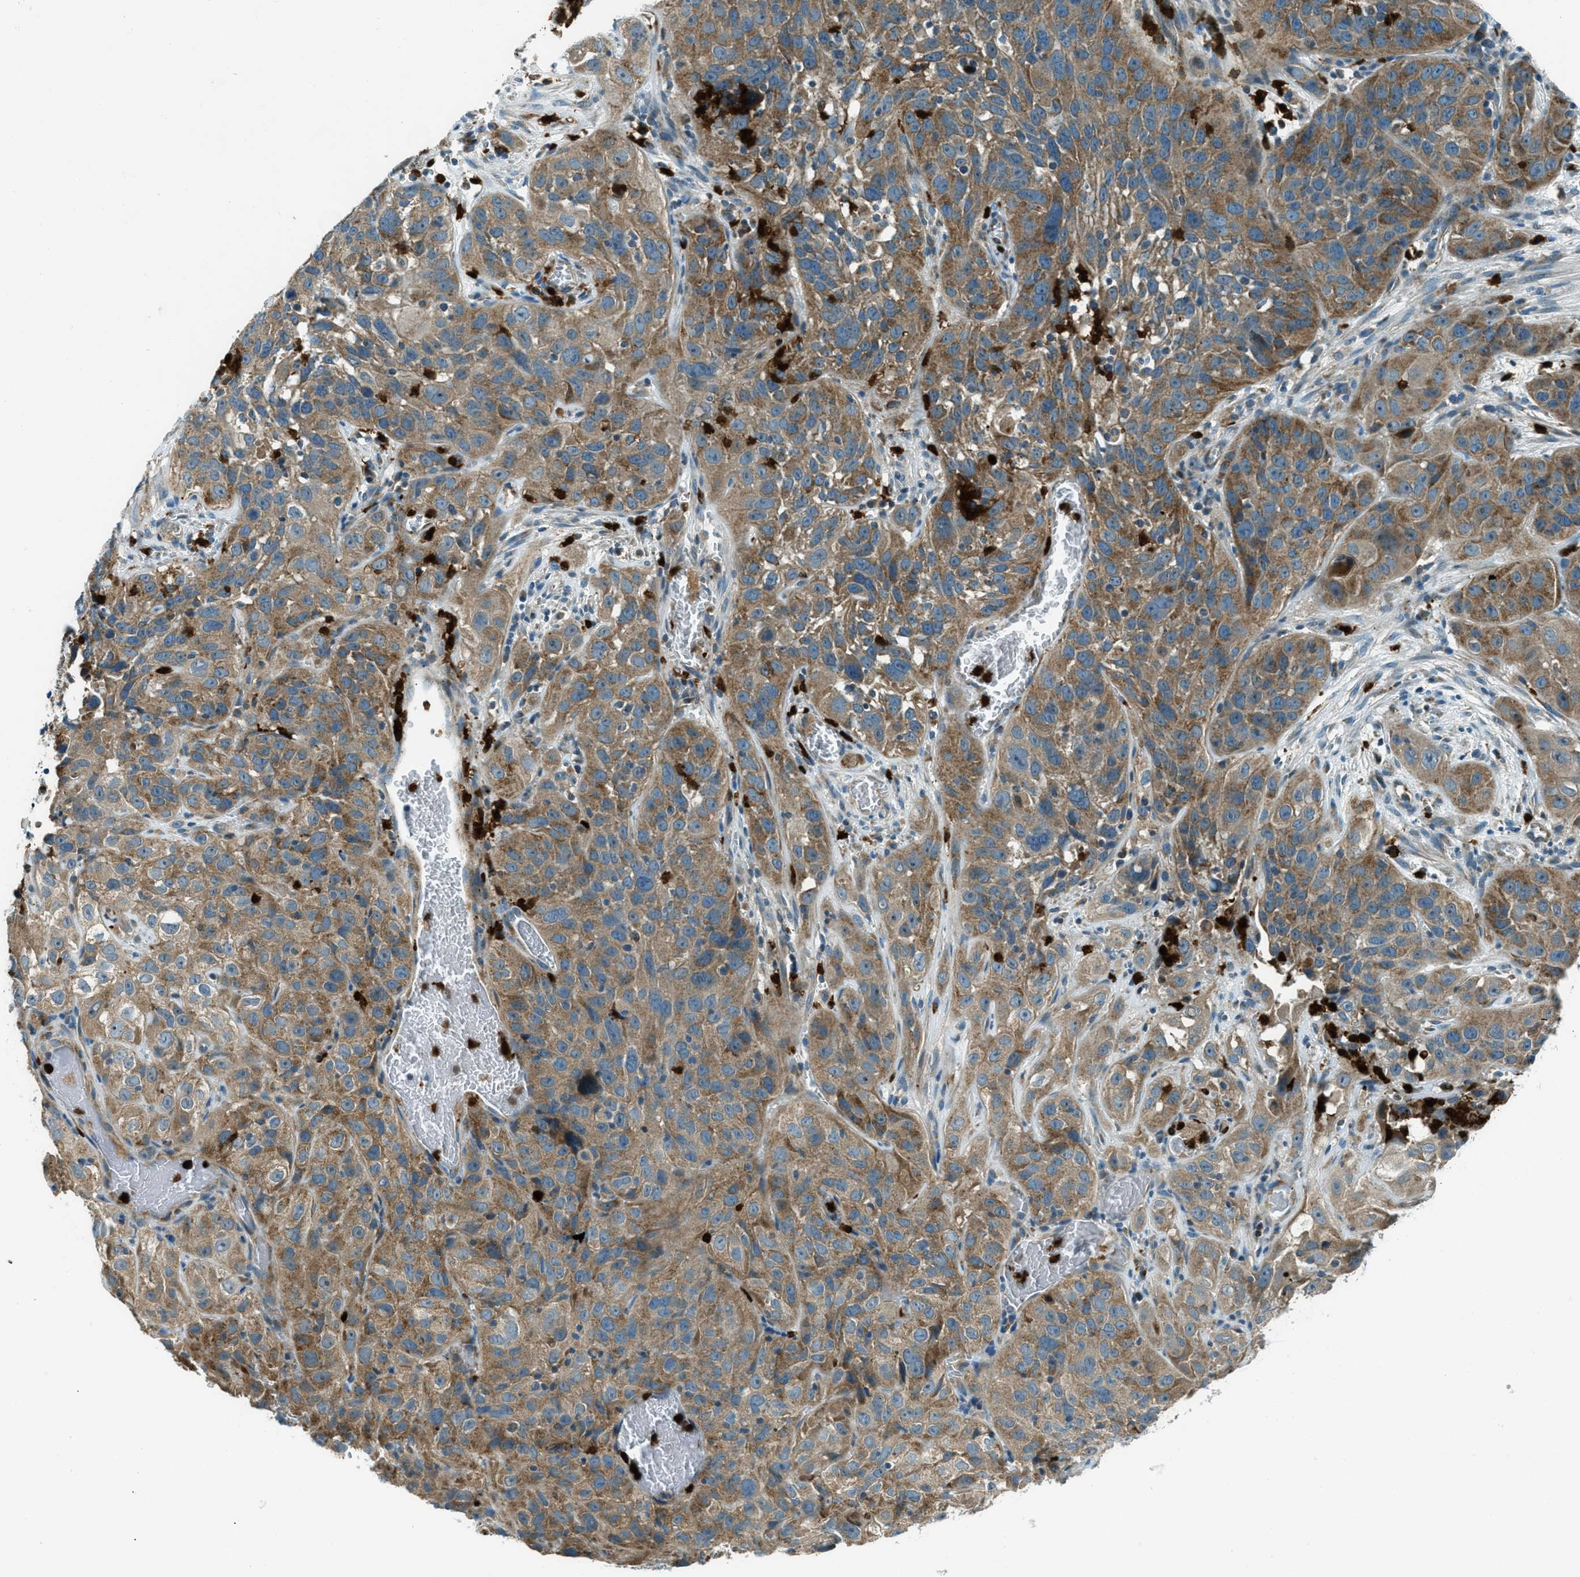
{"staining": {"intensity": "moderate", "quantity": ">75%", "location": "cytoplasmic/membranous"}, "tissue": "cervical cancer", "cell_type": "Tumor cells", "image_type": "cancer", "snomed": [{"axis": "morphology", "description": "Squamous cell carcinoma, NOS"}, {"axis": "topography", "description": "Cervix"}], "caption": "Immunohistochemistry (IHC) photomicrograph of neoplastic tissue: cervical cancer stained using IHC demonstrates medium levels of moderate protein expression localized specifically in the cytoplasmic/membranous of tumor cells, appearing as a cytoplasmic/membranous brown color.", "gene": "FAR1", "patient": {"sex": "female", "age": 32}}